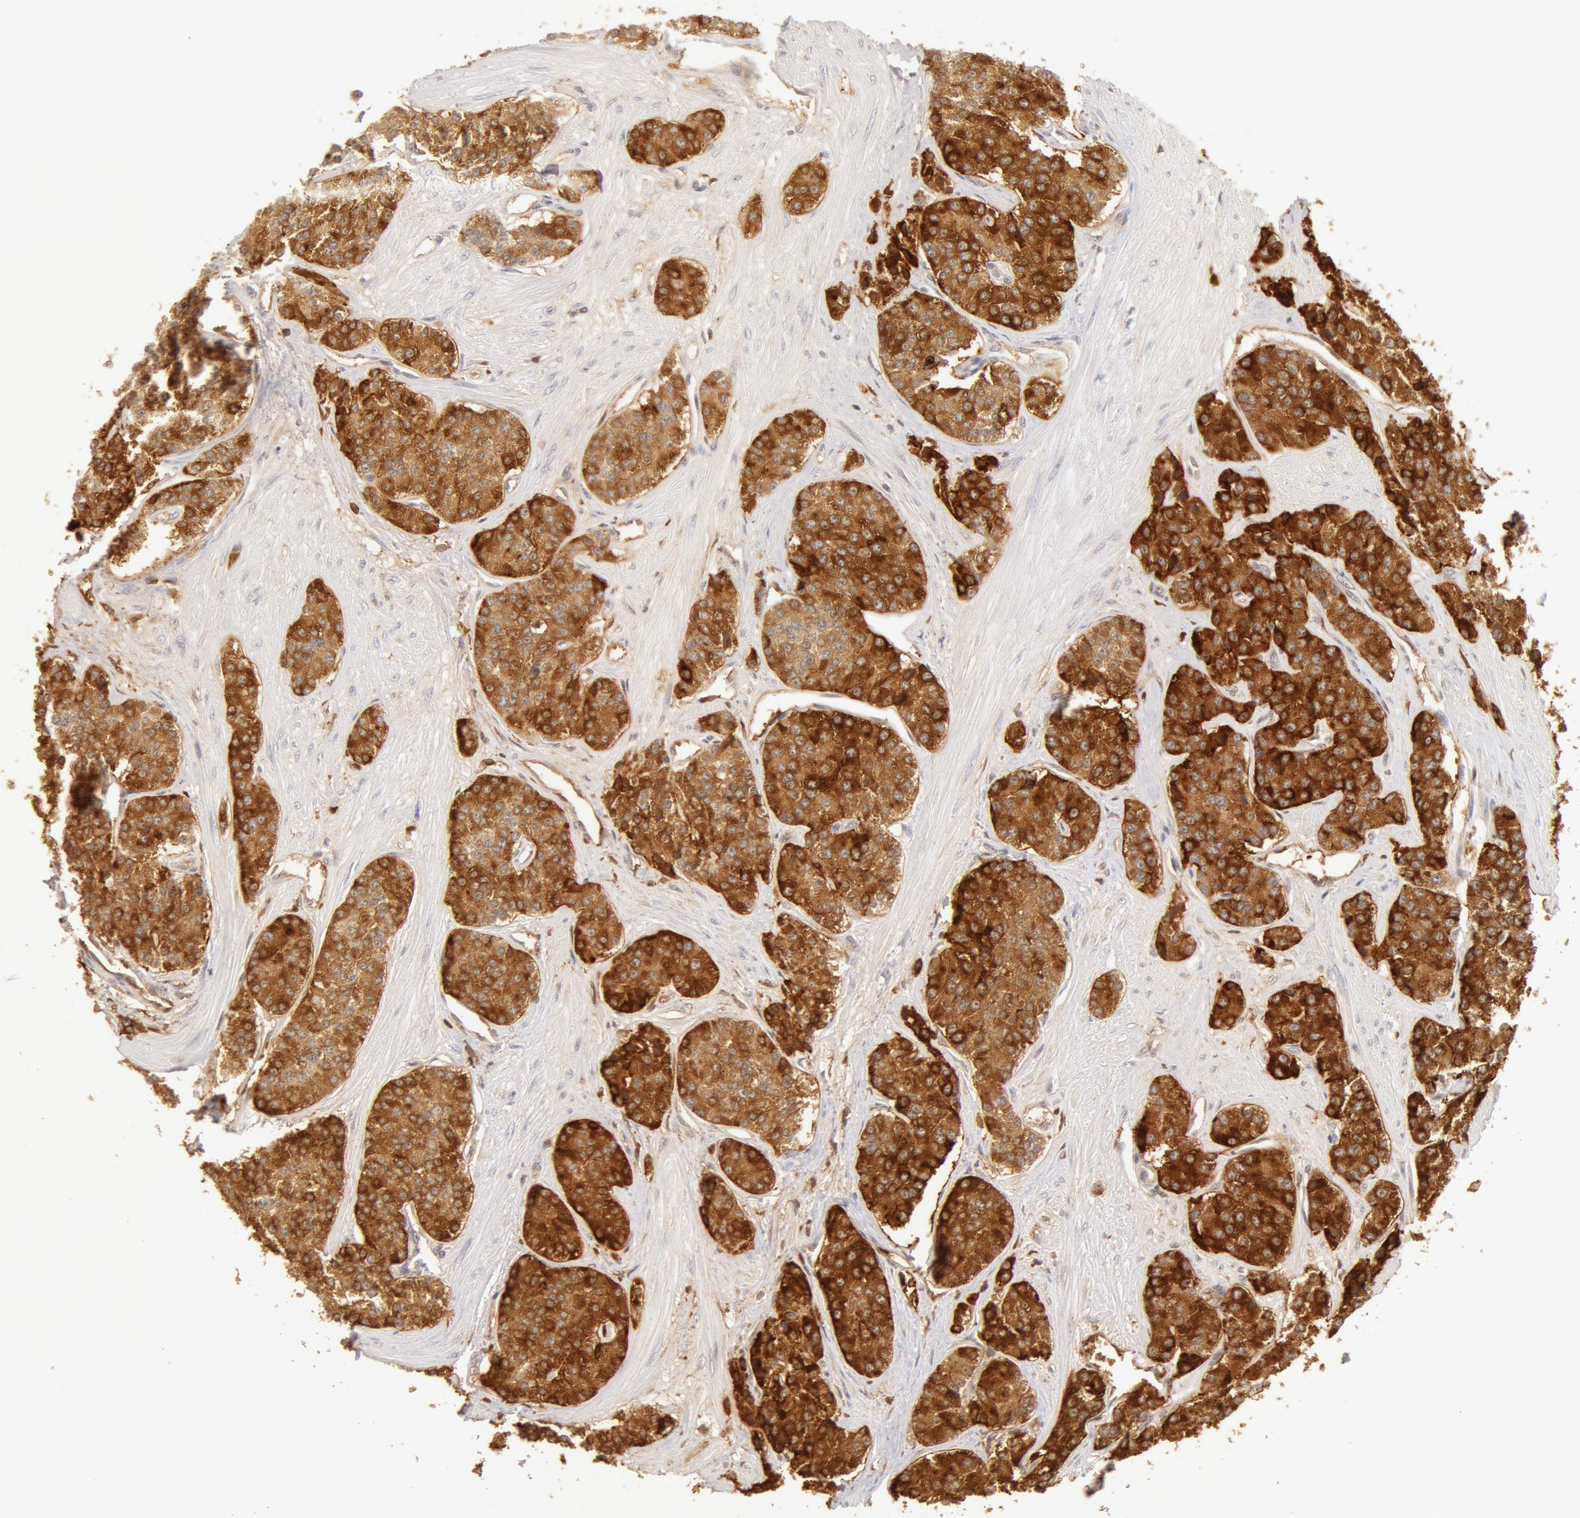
{"staining": {"intensity": "weak", "quantity": "25%-75%", "location": "cytoplasmic/membranous"}, "tissue": "carcinoid", "cell_type": "Tumor cells", "image_type": "cancer", "snomed": [{"axis": "morphology", "description": "Carcinoid, malignant, NOS"}, {"axis": "topography", "description": "Stomach"}], "caption": "DAB (3,3'-diaminobenzidine) immunohistochemical staining of carcinoid (malignant) shows weak cytoplasmic/membranous protein expression in about 25%-75% of tumor cells. Using DAB (3,3'-diaminobenzidine) (brown) and hematoxylin (blue) stains, captured at high magnification using brightfield microscopy.", "gene": "GC", "patient": {"sex": "female", "age": 76}}